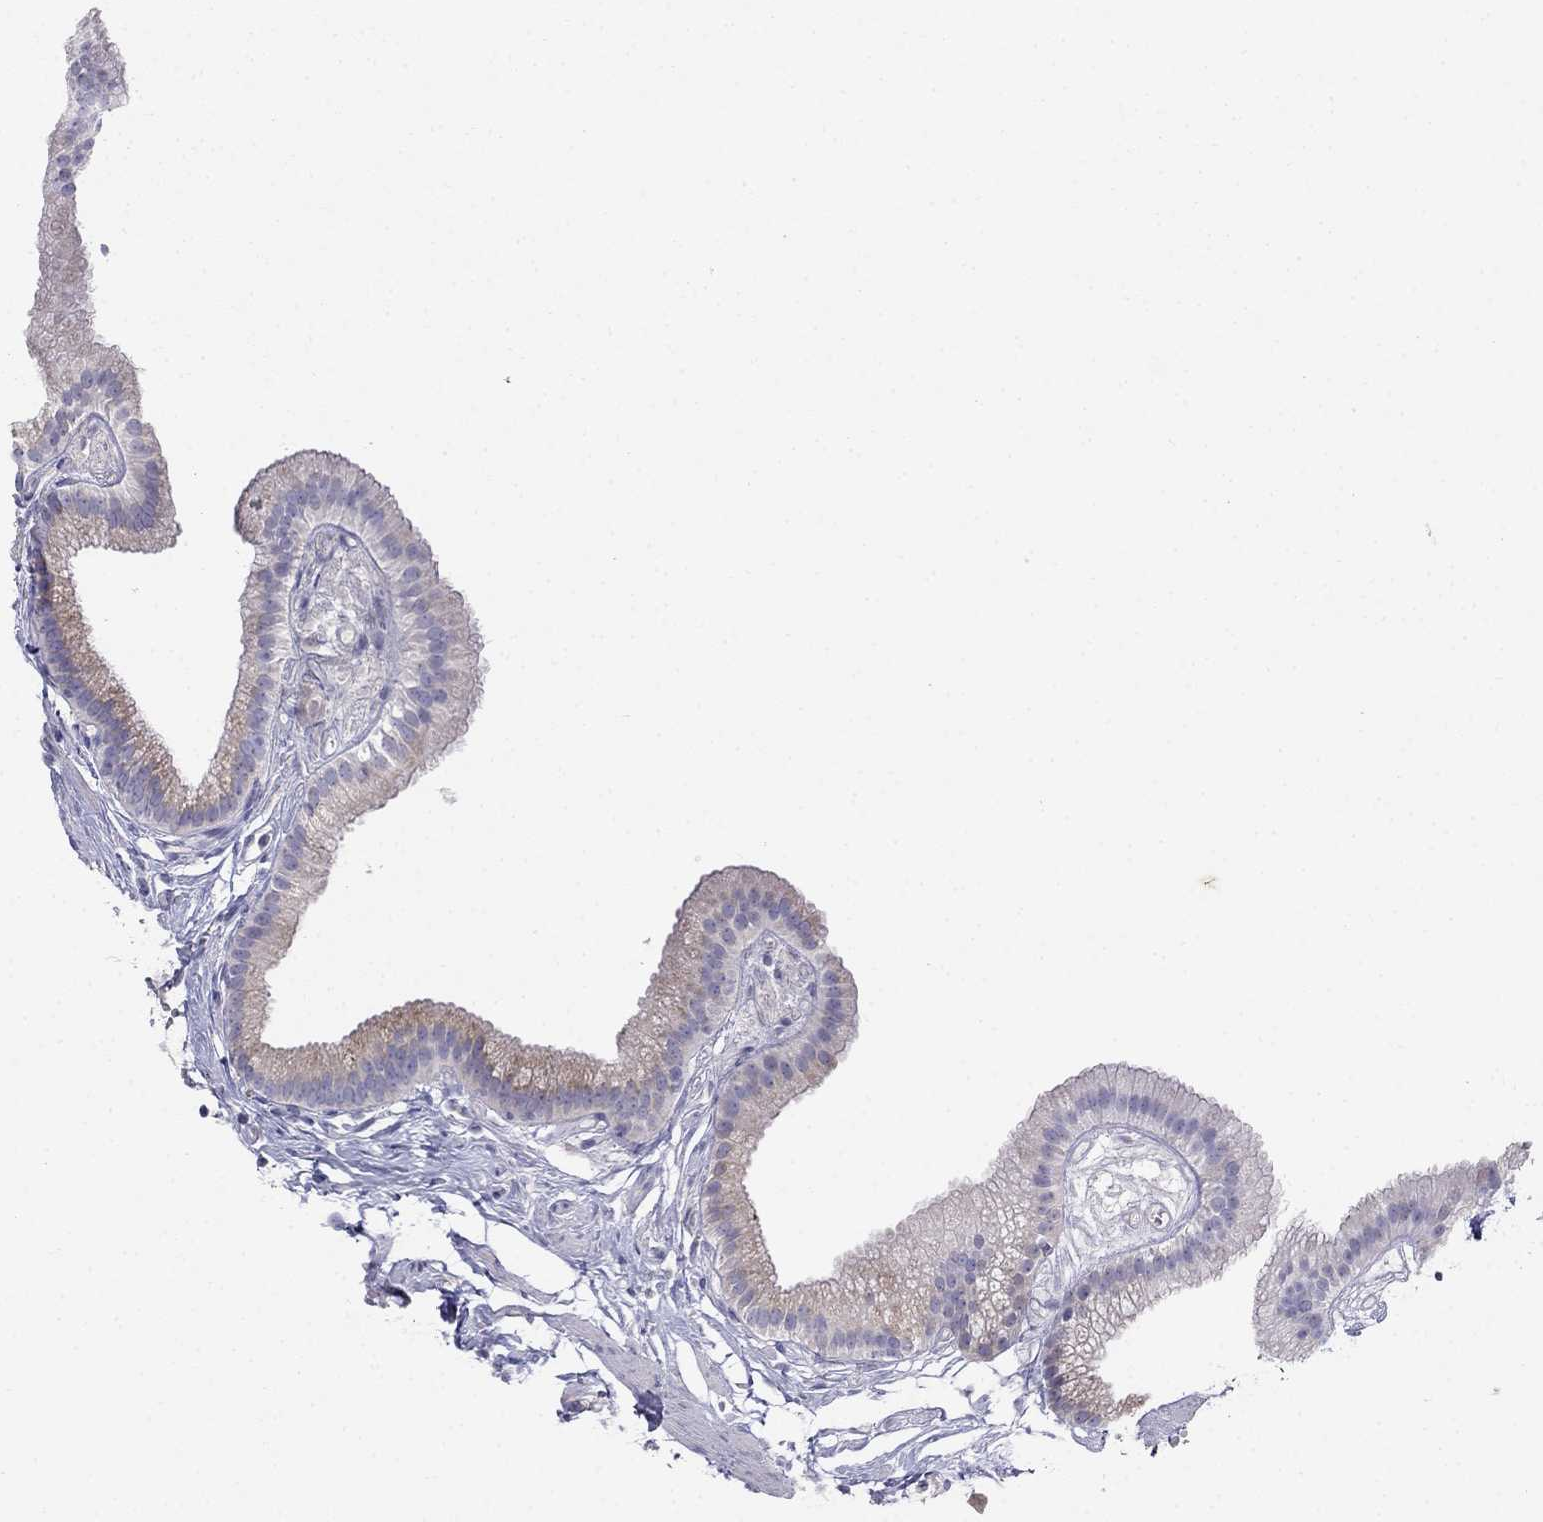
{"staining": {"intensity": "weak", "quantity": "25%-75%", "location": "cytoplasmic/membranous"}, "tissue": "gallbladder", "cell_type": "Glandular cells", "image_type": "normal", "snomed": [{"axis": "morphology", "description": "Normal tissue, NOS"}, {"axis": "topography", "description": "Gallbladder"}], "caption": "Glandular cells reveal low levels of weak cytoplasmic/membranous staining in about 25%-75% of cells in benign human gallbladder. The protein is shown in brown color, while the nuclei are stained blue.", "gene": "LONRF2", "patient": {"sex": "female", "age": 45}}